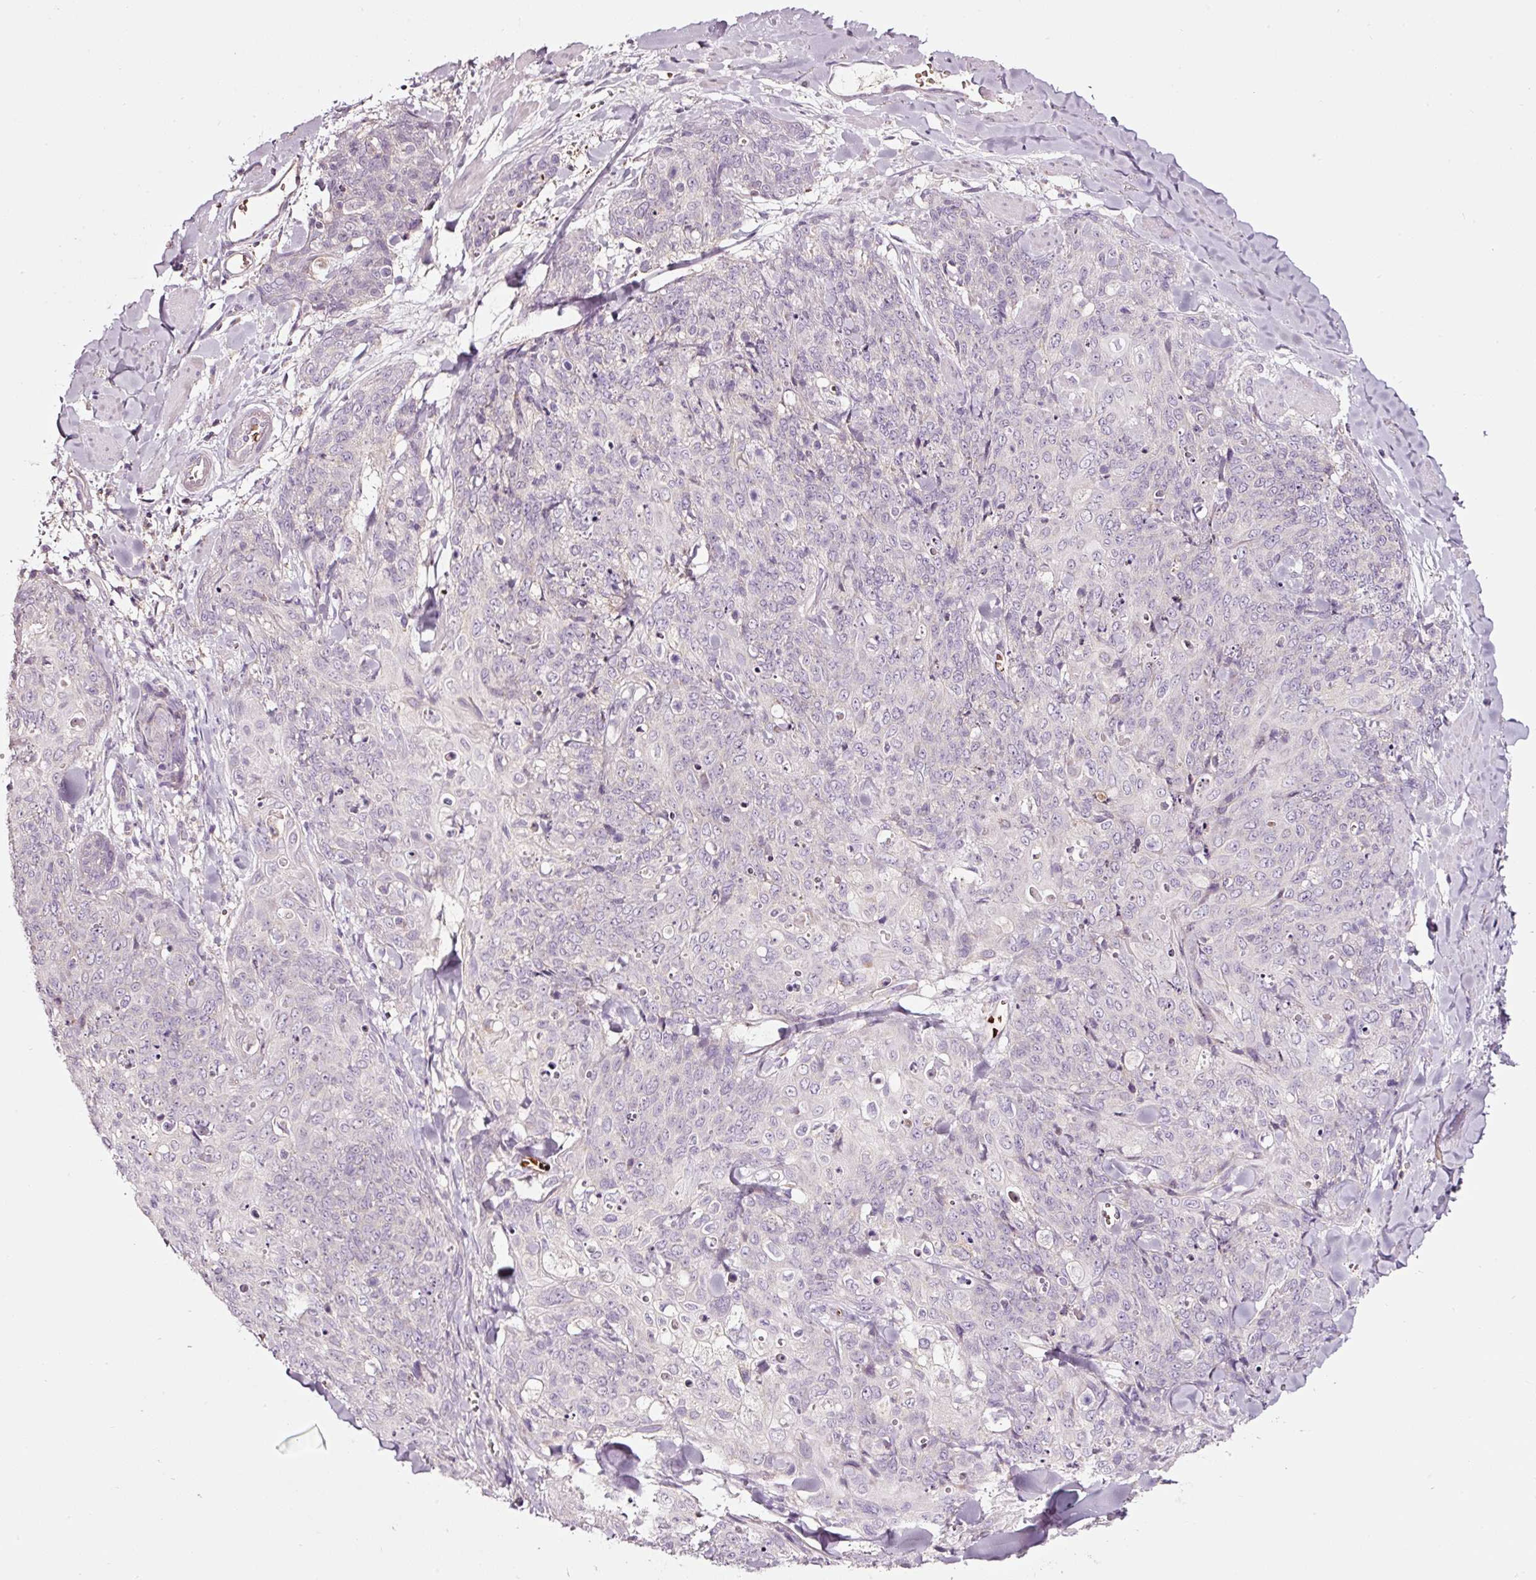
{"staining": {"intensity": "negative", "quantity": "none", "location": "none"}, "tissue": "skin cancer", "cell_type": "Tumor cells", "image_type": "cancer", "snomed": [{"axis": "morphology", "description": "Squamous cell carcinoma, NOS"}, {"axis": "topography", "description": "Skin"}, {"axis": "topography", "description": "Vulva"}], "caption": "Tumor cells show no significant protein expression in skin squamous cell carcinoma.", "gene": "LDHAL6B", "patient": {"sex": "female", "age": 85}}